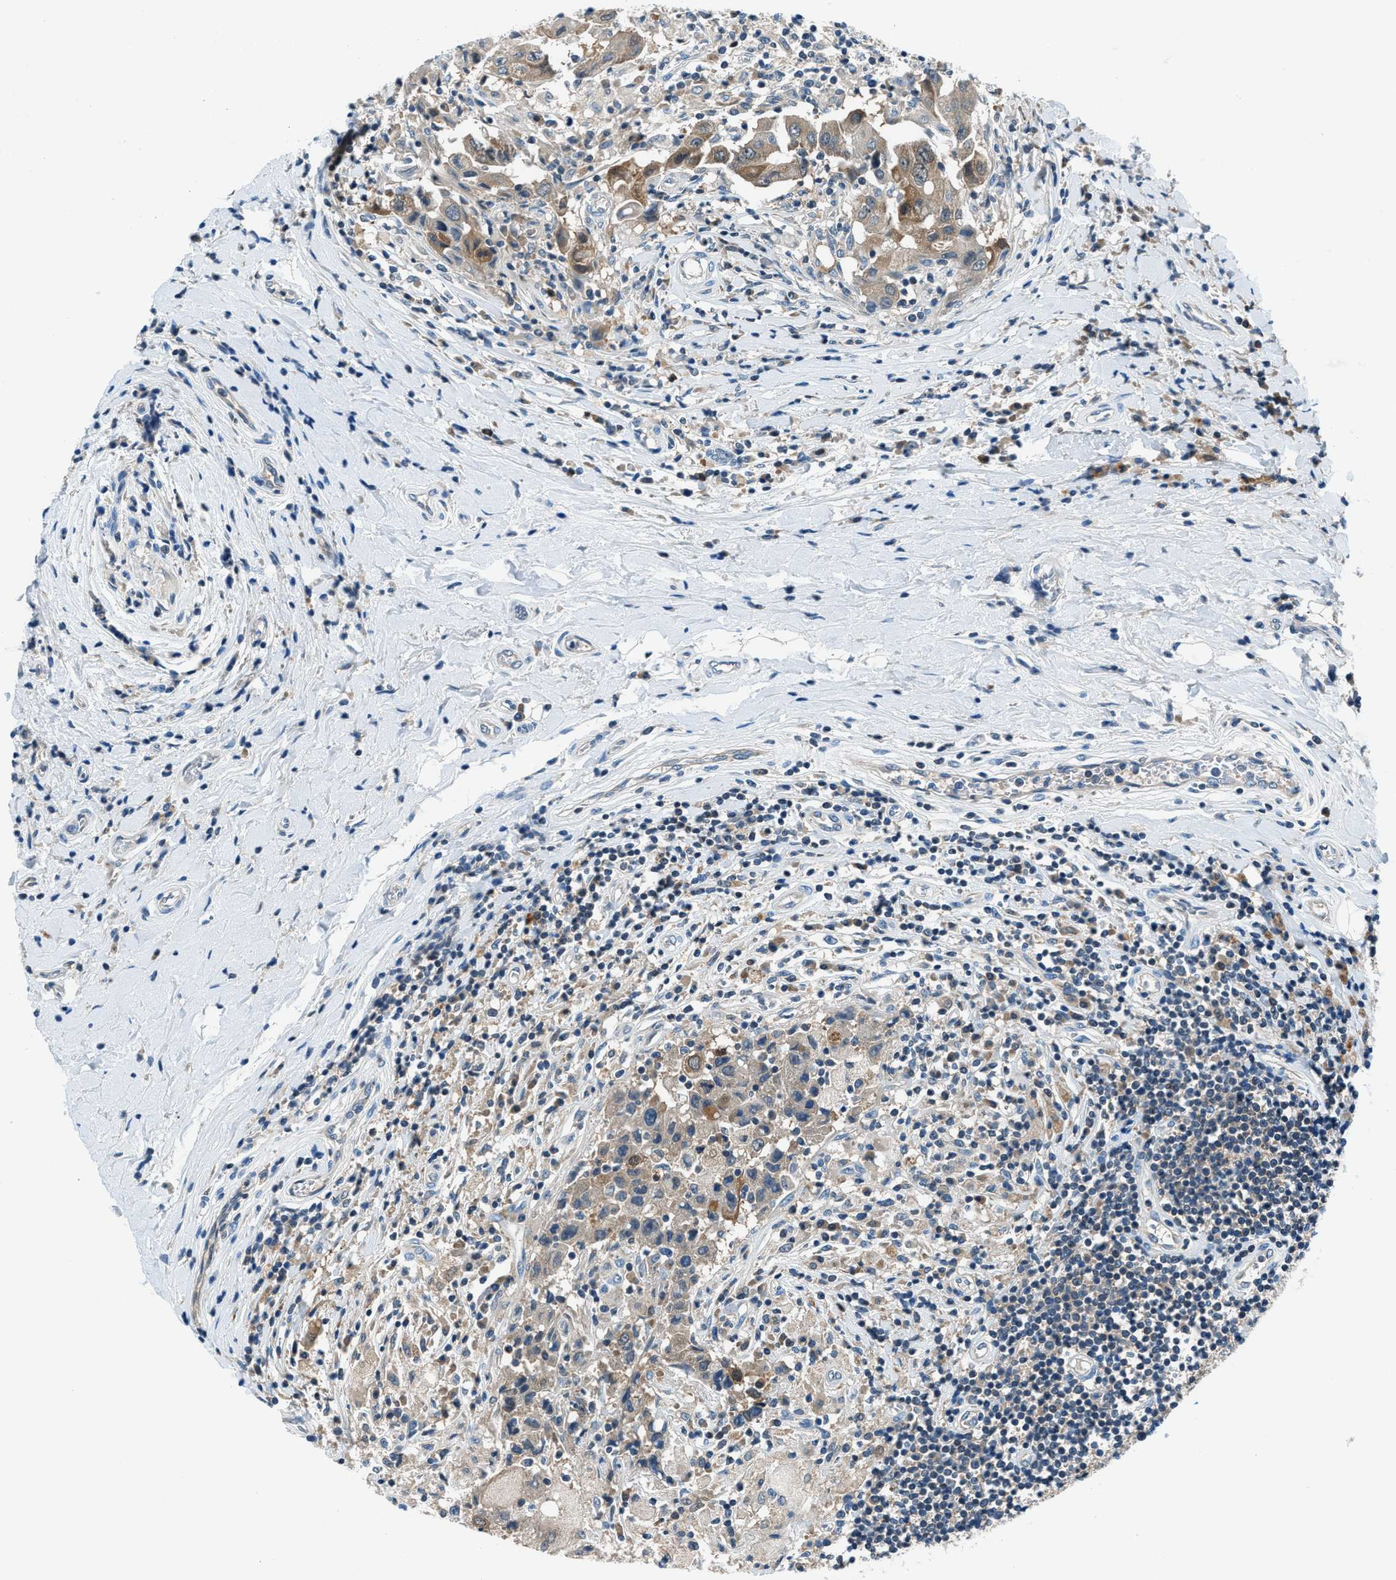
{"staining": {"intensity": "moderate", "quantity": ">75%", "location": "cytoplasmic/membranous"}, "tissue": "breast cancer", "cell_type": "Tumor cells", "image_type": "cancer", "snomed": [{"axis": "morphology", "description": "Duct carcinoma"}, {"axis": "topography", "description": "Breast"}], "caption": "Tumor cells demonstrate moderate cytoplasmic/membranous staining in approximately >75% of cells in breast cancer.", "gene": "ACP1", "patient": {"sex": "female", "age": 27}}